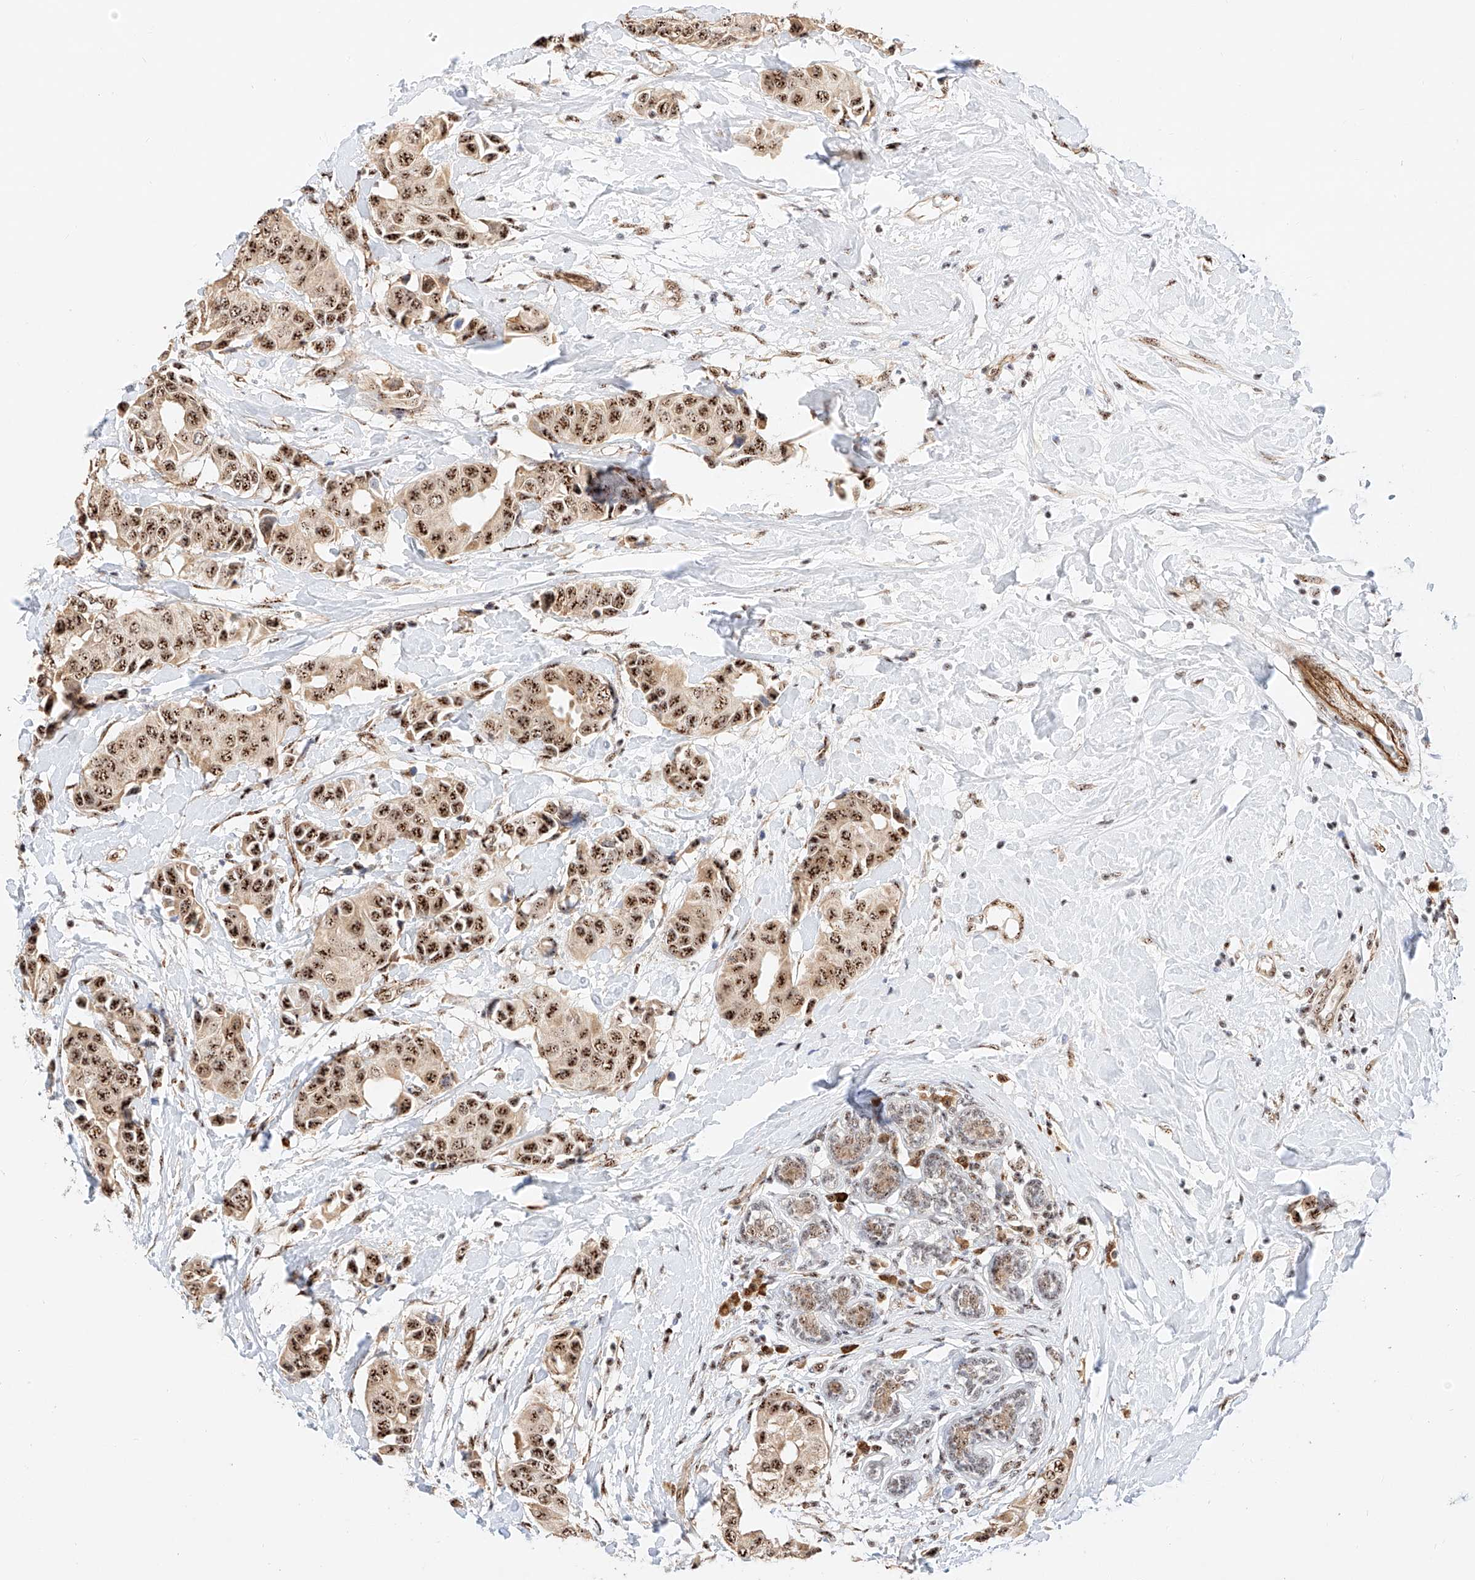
{"staining": {"intensity": "strong", "quantity": ">75%", "location": "nuclear"}, "tissue": "breast cancer", "cell_type": "Tumor cells", "image_type": "cancer", "snomed": [{"axis": "morphology", "description": "Normal tissue, NOS"}, {"axis": "morphology", "description": "Duct carcinoma"}, {"axis": "topography", "description": "Breast"}], "caption": "Immunohistochemical staining of intraductal carcinoma (breast) demonstrates high levels of strong nuclear protein expression in about >75% of tumor cells.", "gene": "ATXN7L2", "patient": {"sex": "female", "age": 39}}